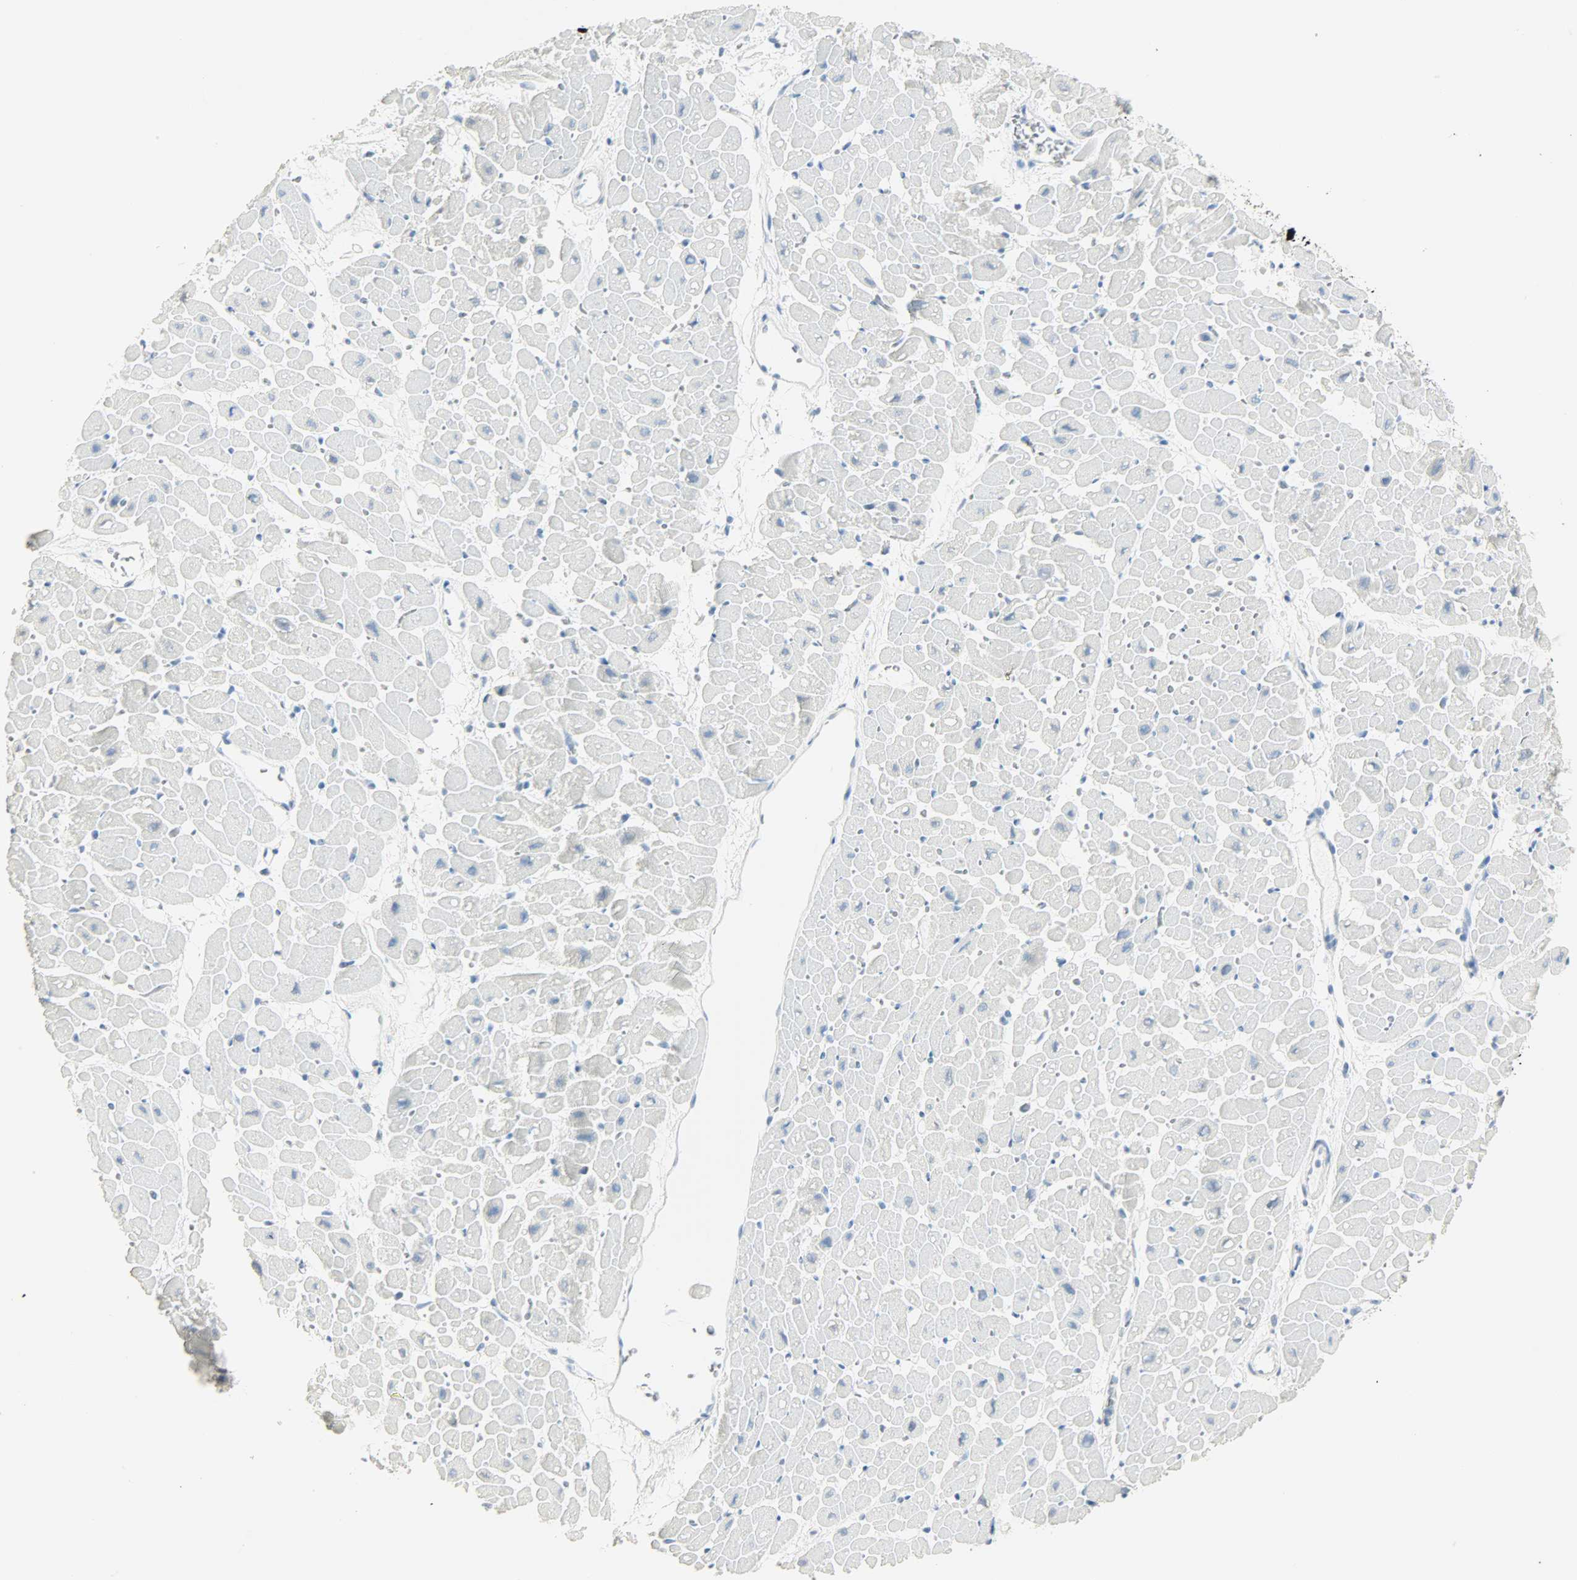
{"staining": {"intensity": "negative", "quantity": "none", "location": "none"}, "tissue": "heart muscle", "cell_type": "Cardiomyocytes", "image_type": "normal", "snomed": [{"axis": "morphology", "description": "Normal tissue, NOS"}, {"axis": "topography", "description": "Heart"}], "caption": "Immunohistochemistry image of unremarkable heart muscle: human heart muscle stained with DAB displays no significant protein expression in cardiomyocytes. Brightfield microscopy of immunohistochemistry stained with DAB (brown) and hematoxylin (blue), captured at high magnification.", "gene": "PTPN6", "patient": {"sex": "male", "age": 45}}